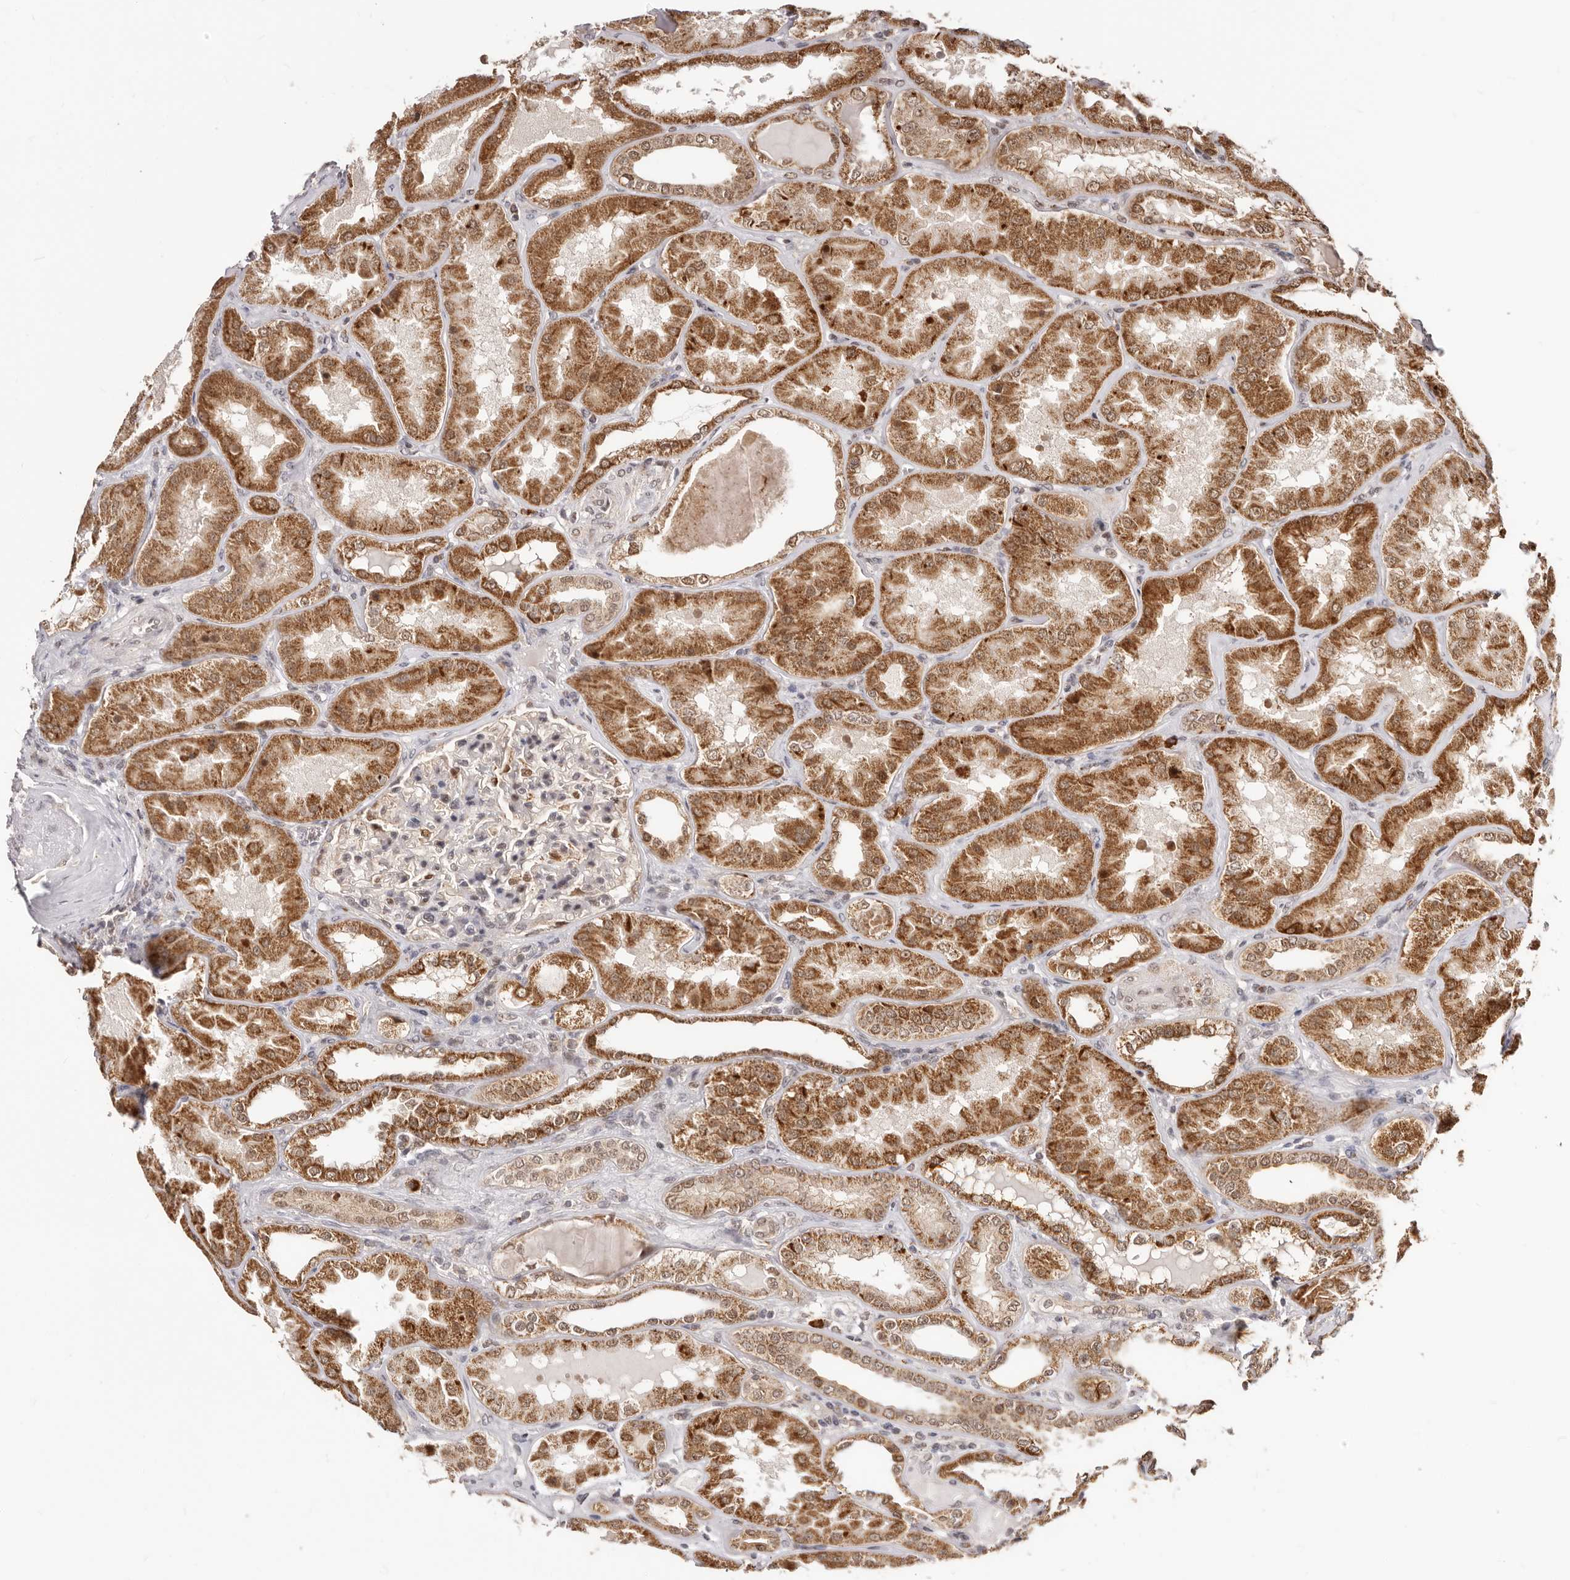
{"staining": {"intensity": "moderate", "quantity": "25%-75%", "location": "nuclear"}, "tissue": "kidney", "cell_type": "Cells in glomeruli", "image_type": "normal", "snomed": [{"axis": "morphology", "description": "Normal tissue, NOS"}, {"axis": "topography", "description": "Kidney"}], "caption": "Cells in glomeruli reveal medium levels of moderate nuclear expression in approximately 25%-75% of cells in normal kidney. The staining was performed using DAB (3,3'-diaminobenzidine) to visualize the protein expression in brown, while the nuclei were stained in blue with hematoxylin (Magnification: 20x).", "gene": "SEC14L1", "patient": {"sex": "female", "age": 56}}